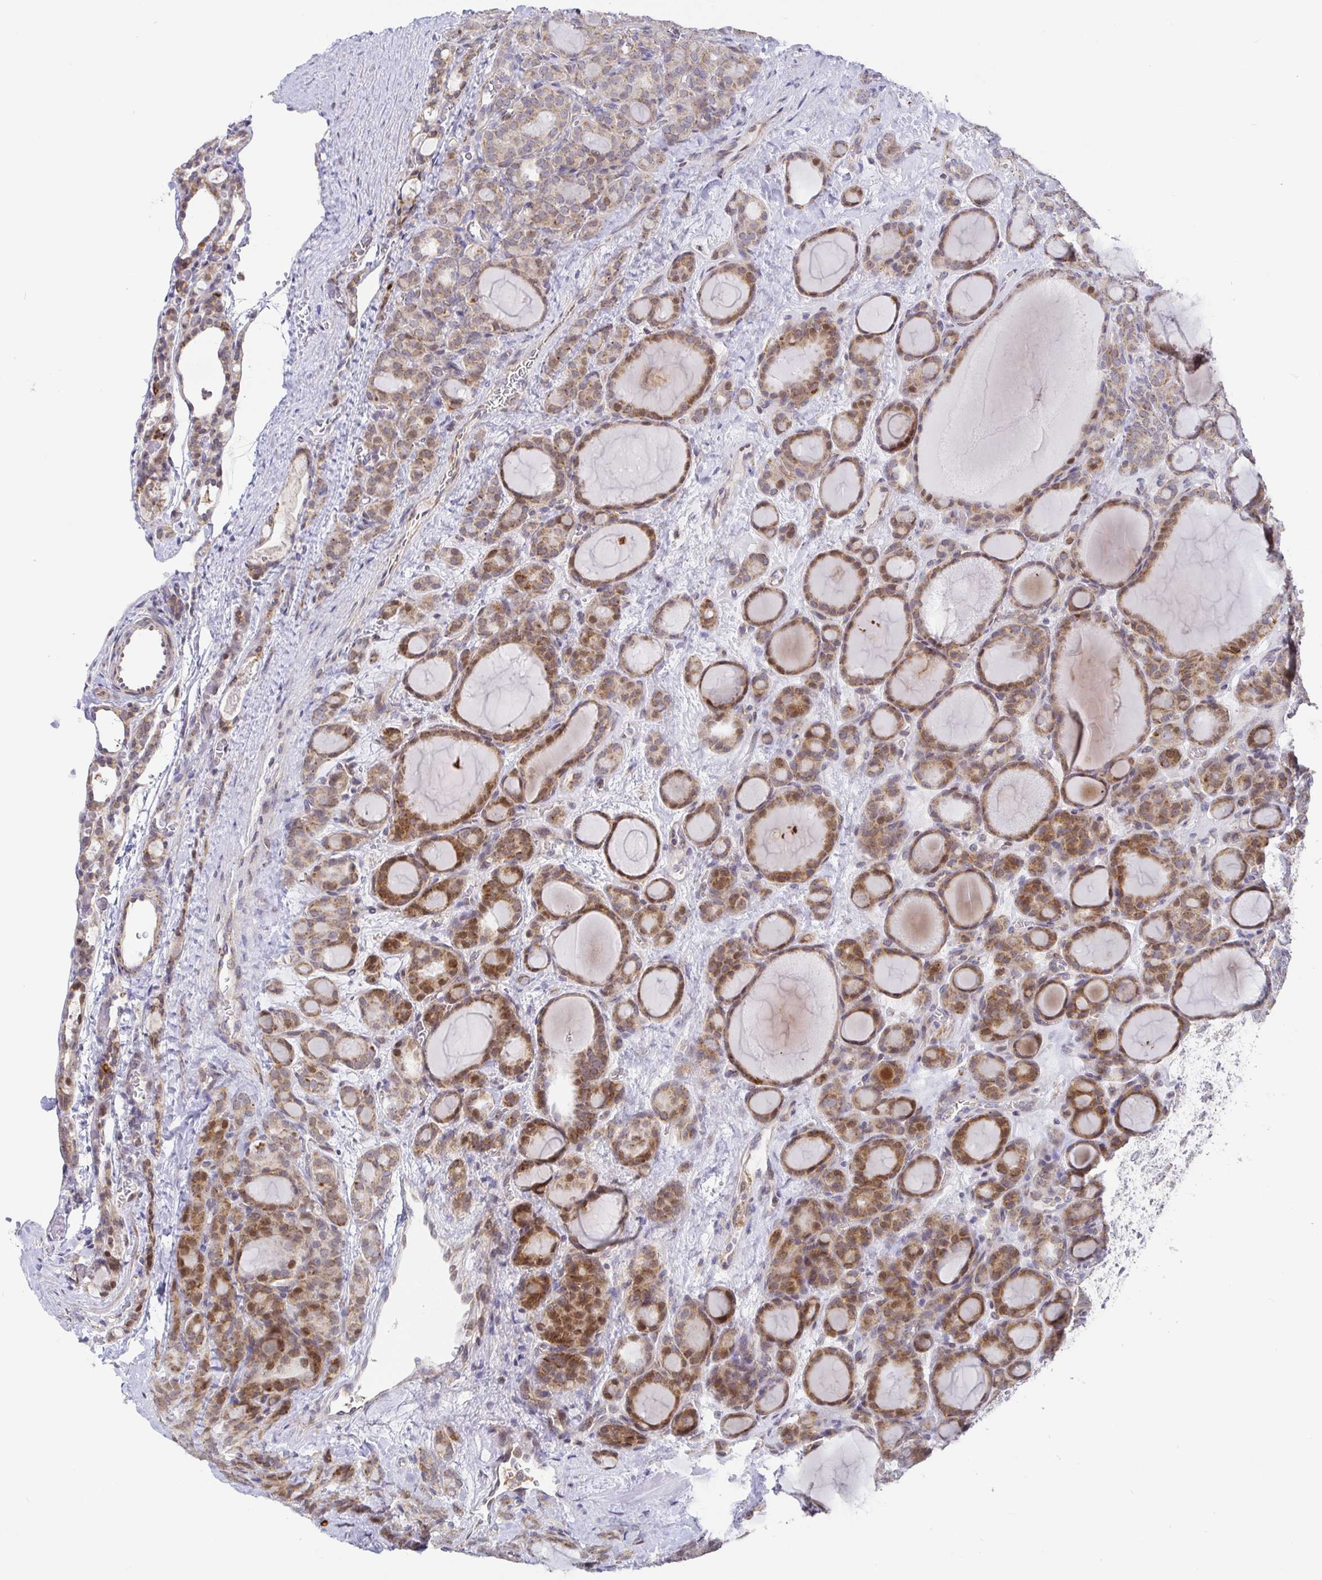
{"staining": {"intensity": "moderate", "quantity": ">75%", "location": "cytoplasmic/membranous"}, "tissue": "thyroid cancer", "cell_type": "Tumor cells", "image_type": "cancer", "snomed": [{"axis": "morphology", "description": "Normal tissue, NOS"}, {"axis": "morphology", "description": "Follicular adenoma carcinoma, NOS"}, {"axis": "topography", "description": "Thyroid gland"}], "caption": "Protein expression analysis of human thyroid cancer (follicular adenoma carcinoma) reveals moderate cytoplasmic/membranous positivity in about >75% of tumor cells.", "gene": "CIT", "patient": {"sex": "female", "age": 31}}